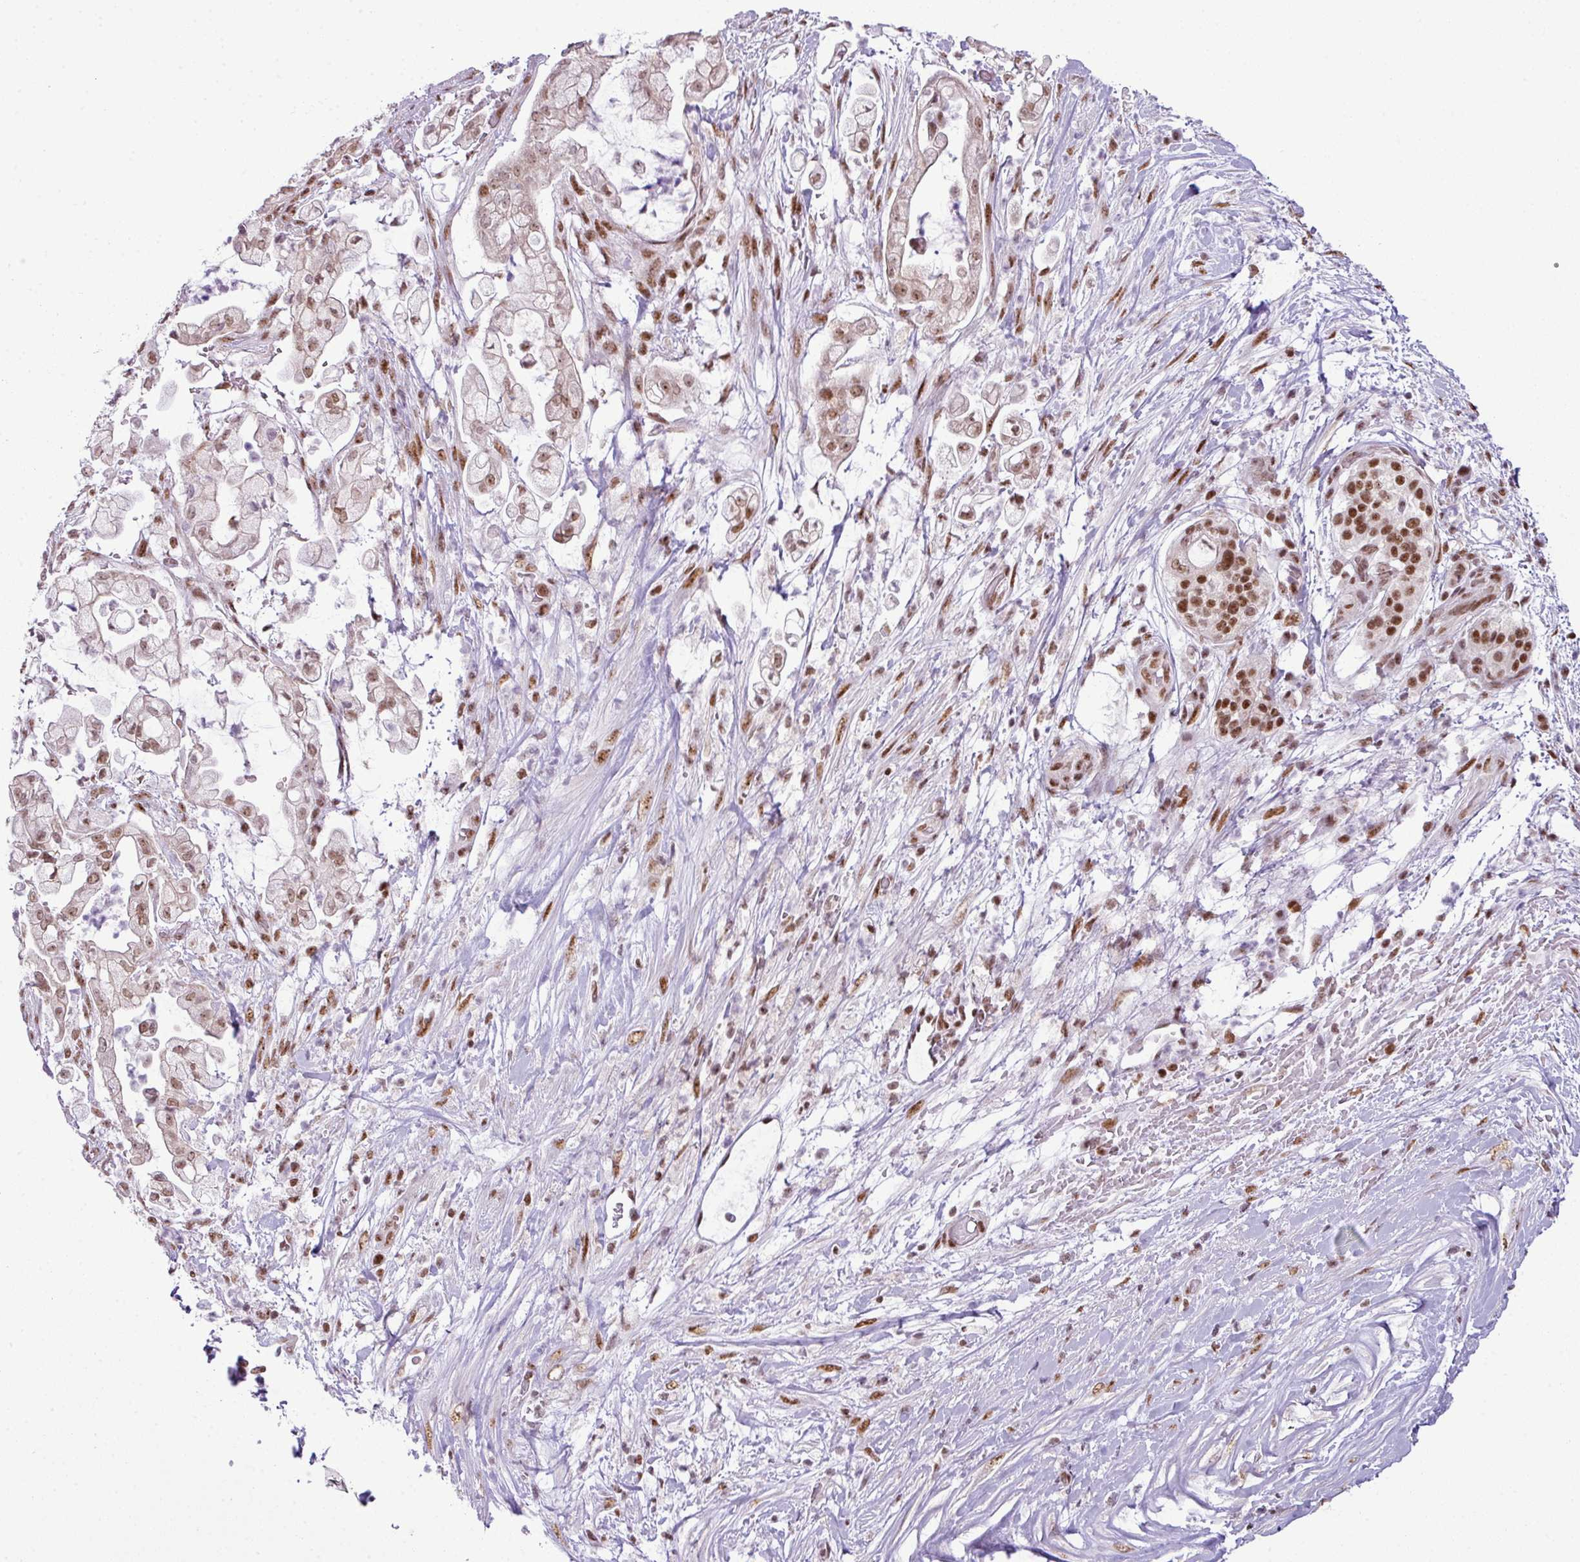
{"staining": {"intensity": "moderate", "quantity": ">75%", "location": "nuclear"}, "tissue": "pancreatic cancer", "cell_type": "Tumor cells", "image_type": "cancer", "snomed": [{"axis": "morphology", "description": "Adenocarcinoma, NOS"}, {"axis": "topography", "description": "Pancreas"}], "caption": "Protein expression analysis of human pancreatic adenocarcinoma reveals moderate nuclear expression in about >75% of tumor cells.", "gene": "ARL6IP4", "patient": {"sex": "female", "age": 69}}